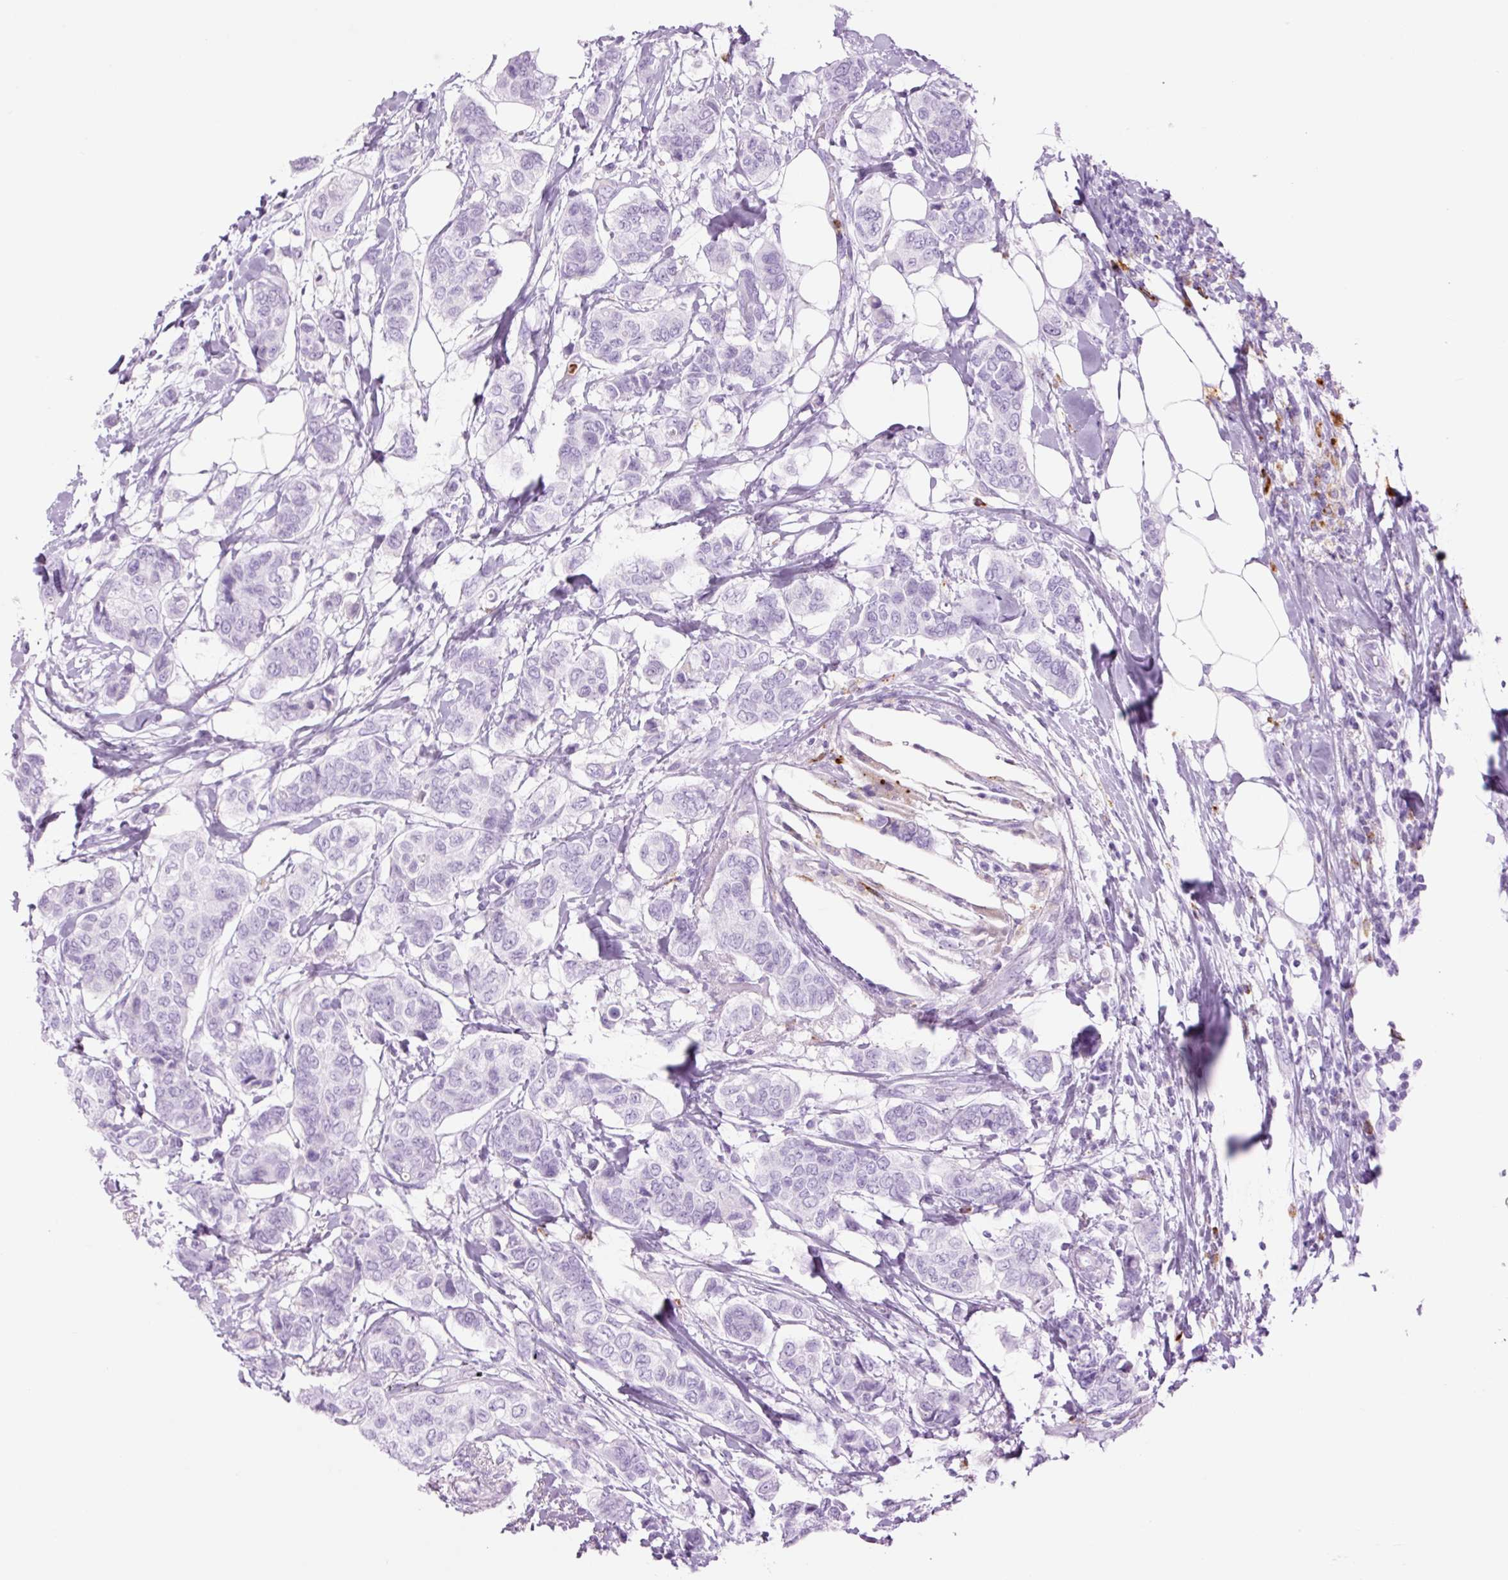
{"staining": {"intensity": "negative", "quantity": "none", "location": "none"}, "tissue": "breast cancer", "cell_type": "Tumor cells", "image_type": "cancer", "snomed": [{"axis": "morphology", "description": "Lobular carcinoma"}, {"axis": "topography", "description": "Breast"}], "caption": "Immunohistochemistry micrograph of neoplastic tissue: breast cancer (lobular carcinoma) stained with DAB (3,3'-diaminobenzidine) demonstrates no significant protein expression in tumor cells.", "gene": "LYZ", "patient": {"sex": "female", "age": 51}}